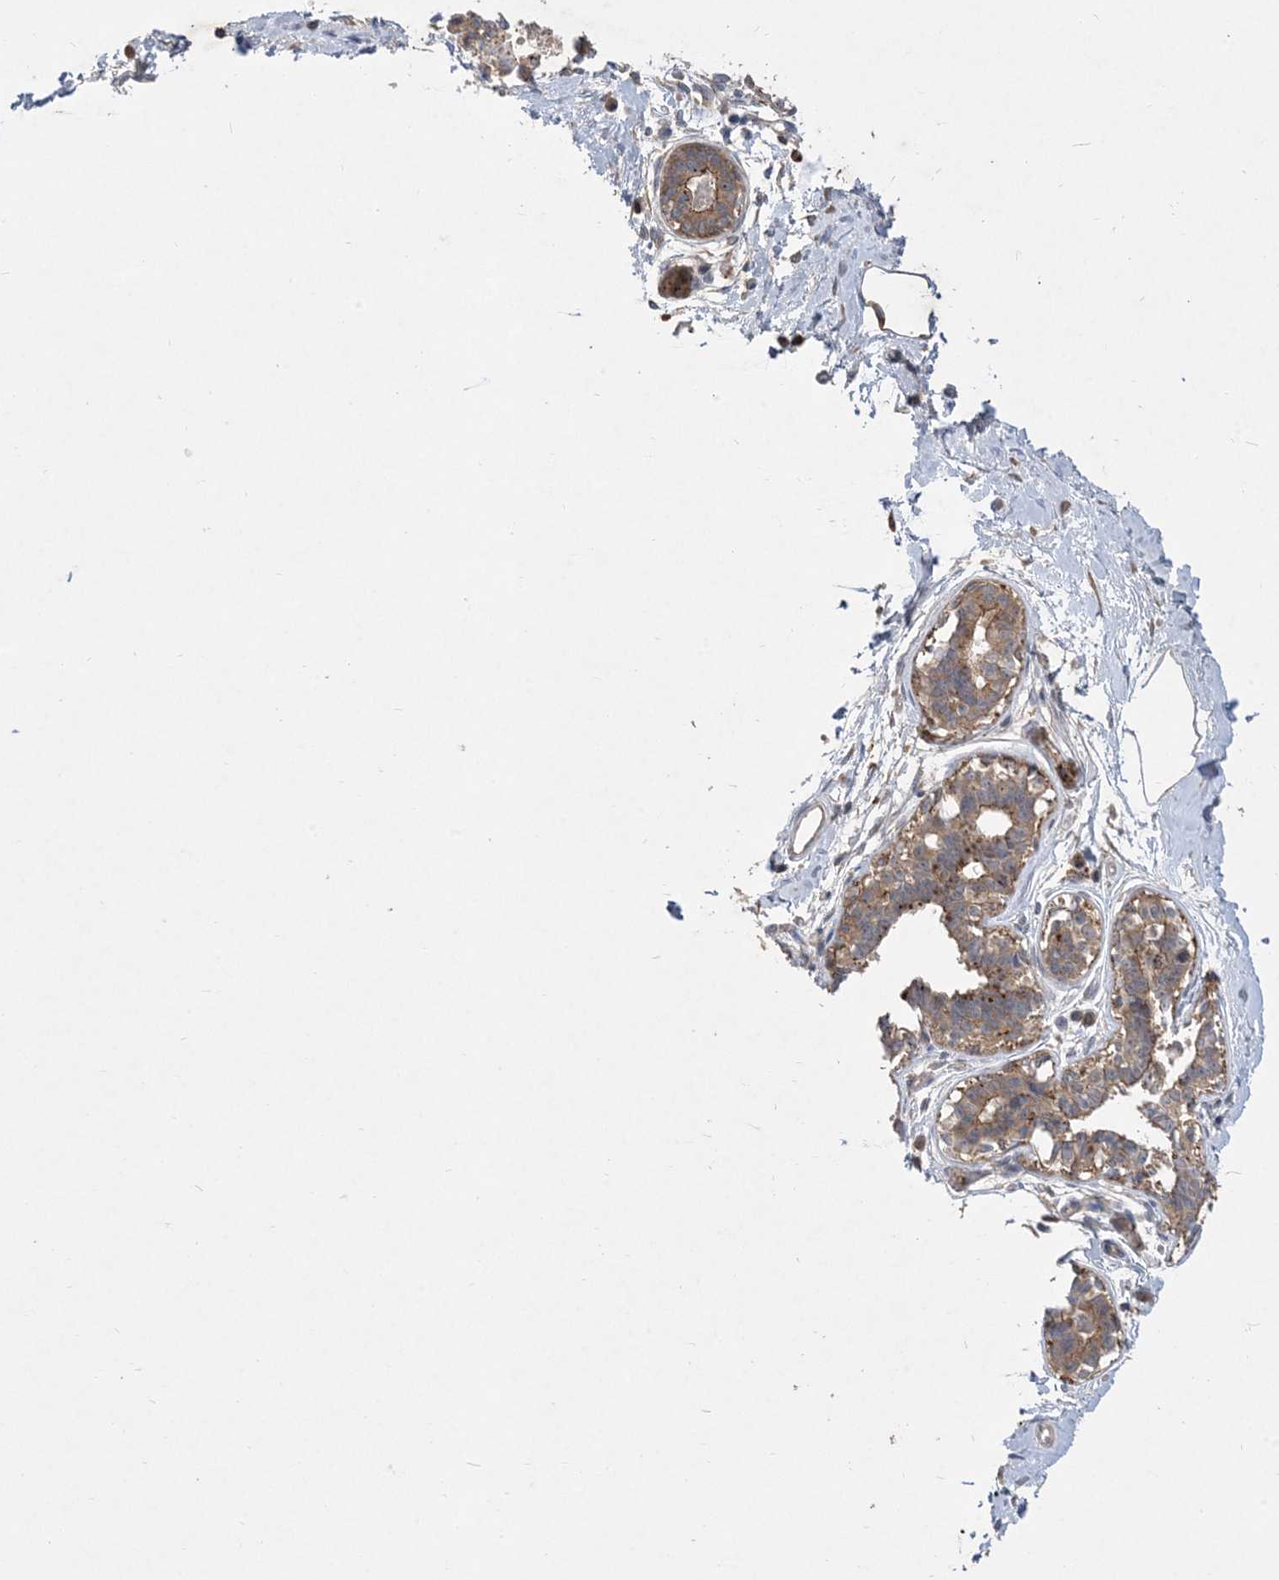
{"staining": {"intensity": "weak", "quantity": ">75%", "location": "cytoplasmic/membranous"}, "tissue": "breast", "cell_type": "Adipocytes", "image_type": "normal", "snomed": [{"axis": "morphology", "description": "Normal tissue, NOS"}, {"axis": "topography", "description": "Breast"}], "caption": "Breast stained with immunohistochemistry displays weak cytoplasmic/membranous staining in about >75% of adipocytes.", "gene": "MASP2", "patient": {"sex": "female", "age": 45}}